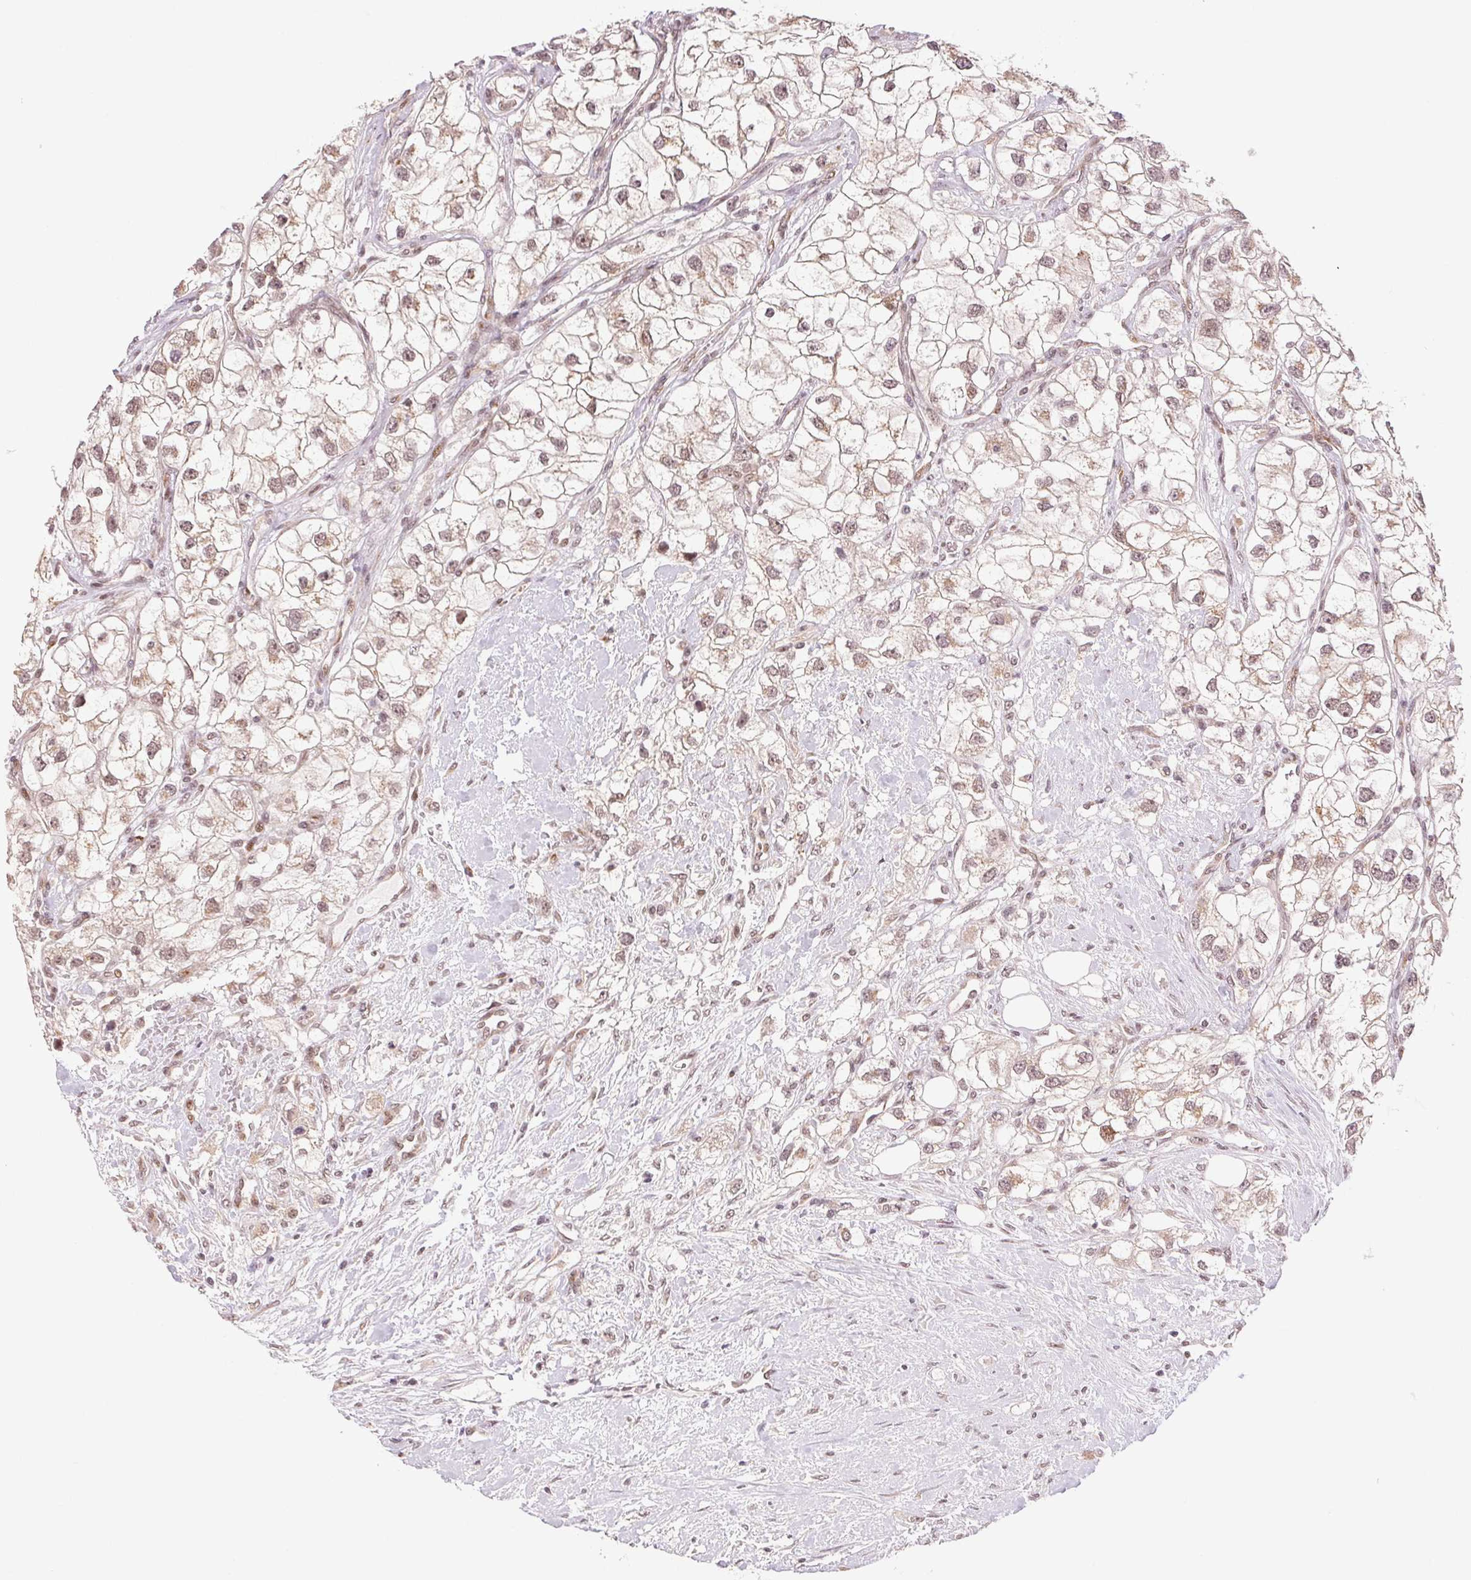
{"staining": {"intensity": "weak", "quantity": ">75%", "location": "cytoplasmic/membranous,nuclear"}, "tissue": "renal cancer", "cell_type": "Tumor cells", "image_type": "cancer", "snomed": [{"axis": "morphology", "description": "Adenocarcinoma, NOS"}, {"axis": "topography", "description": "Kidney"}], "caption": "DAB immunohistochemical staining of renal cancer (adenocarcinoma) displays weak cytoplasmic/membranous and nuclear protein staining in about >75% of tumor cells. (Brightfield microscopy of DAB IHC at high magnification).", "gene": "GRHL3", "patient": {"sex": "male", "age": 59}}